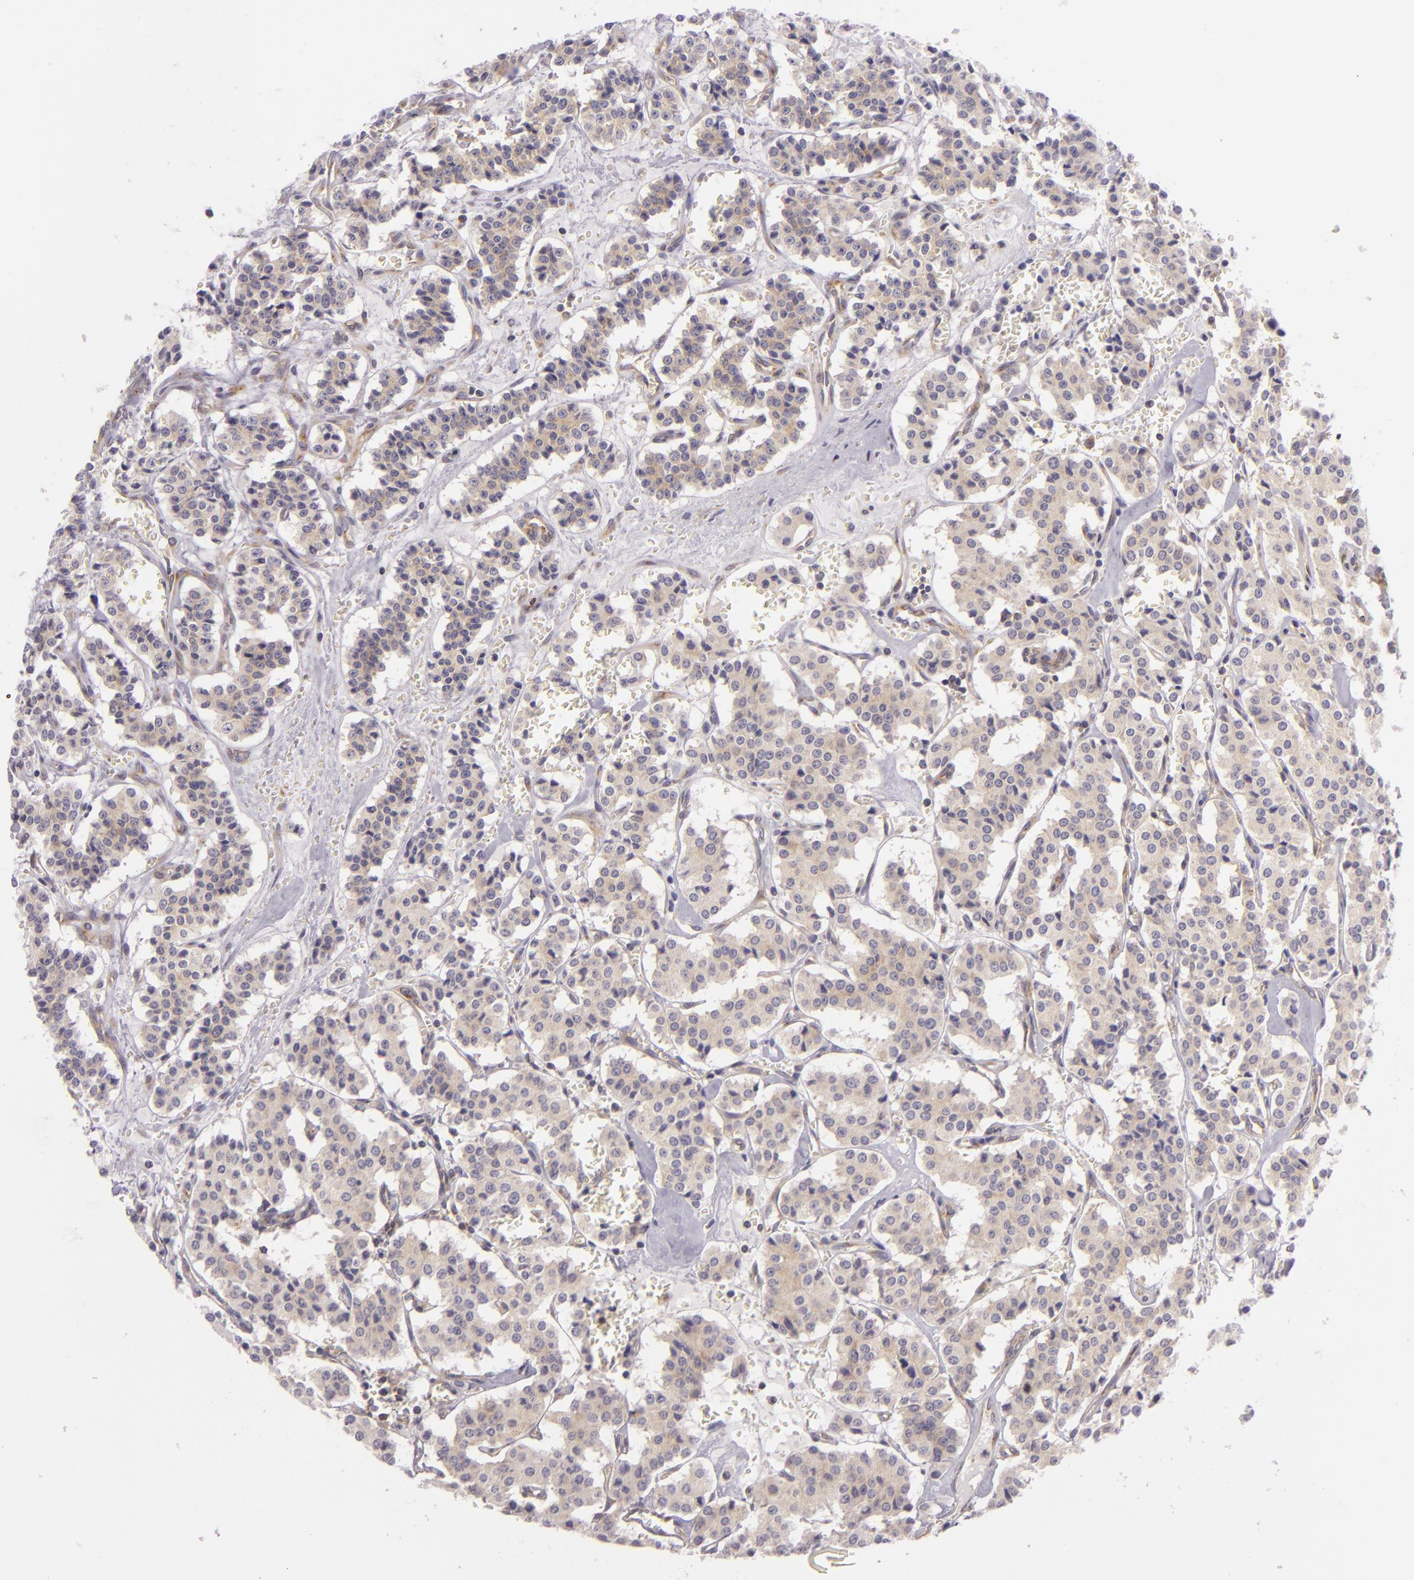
{"staining": {"intensity": "weak", "quantity": "25%-75%", "location": "cytoplasmic/membranous"}, "tissue": "carcinoid", "cell_type": "Tumor cells", "image_type": "cancer", "snomed": [{"axis": "morphology", "description": "Carcinoid, malignant, NOS"}, {"axis": "topography", "description": "Bronchus"}], "caption": "A histopathology image of human carcinoid stained for a protein exhibits weak cytoplasmic/membranous brown staining in tumor cells.", "gene": "UPF3B", "patient": {"sex": "male", "age": 55}}